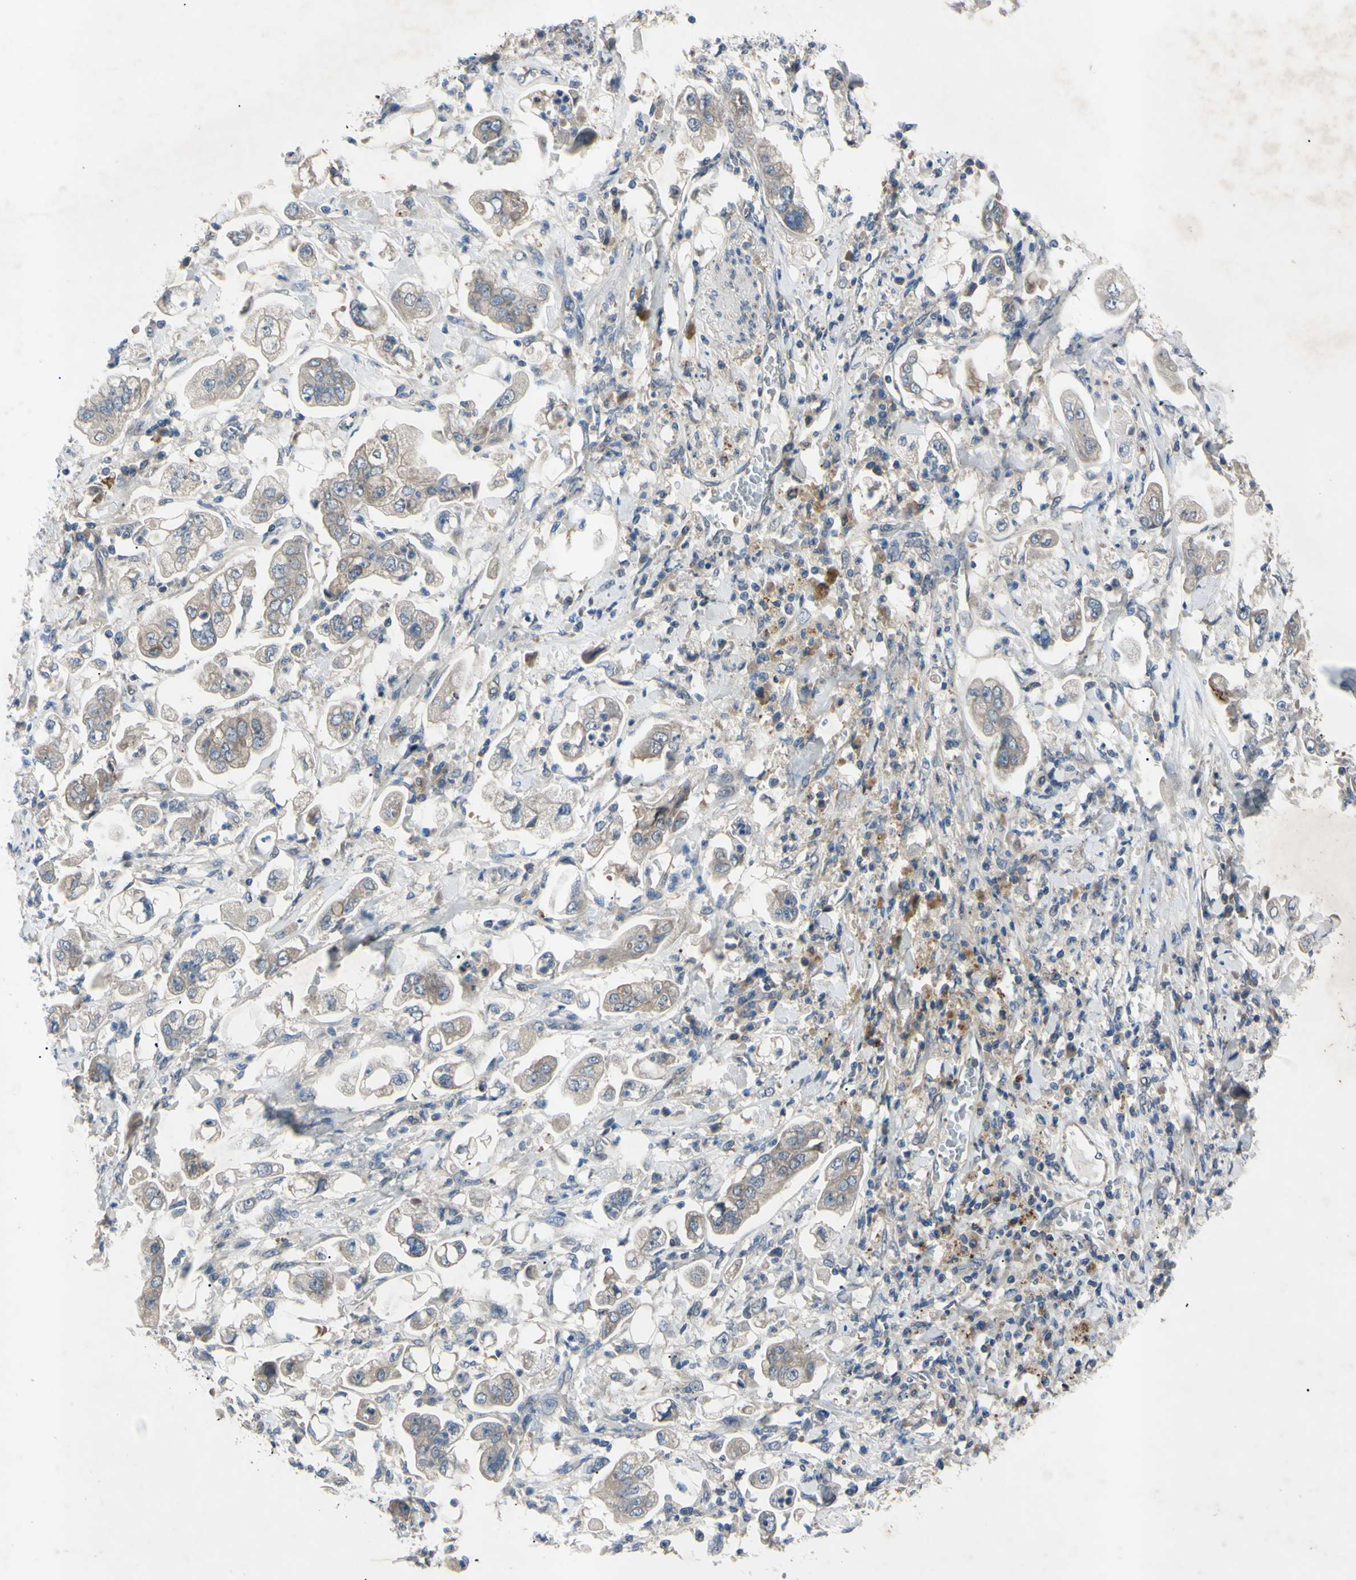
{"staining": {"intensity": "weak", "quantity": ">75%", "location": "cytoplasmic/membranous"}, "tissue": "stomach cancer", "cell_type": "Tumor cells", "image_type": "cancer", "snomed": [{"axis": "morphology", "description": "Adenocarcinoma, NOS"}, {"axis": "topography", "description": "Stomach"}], "caption": "Immunohistochemistry (IHC) of human stomach cancer (adenocarcinoma) displays low levels of weak cytoplasmic/membranous expression in approximately >75% of tumor cells.", "gene": "HILPDA", "patient": {"sex": "male", "age": 62}}